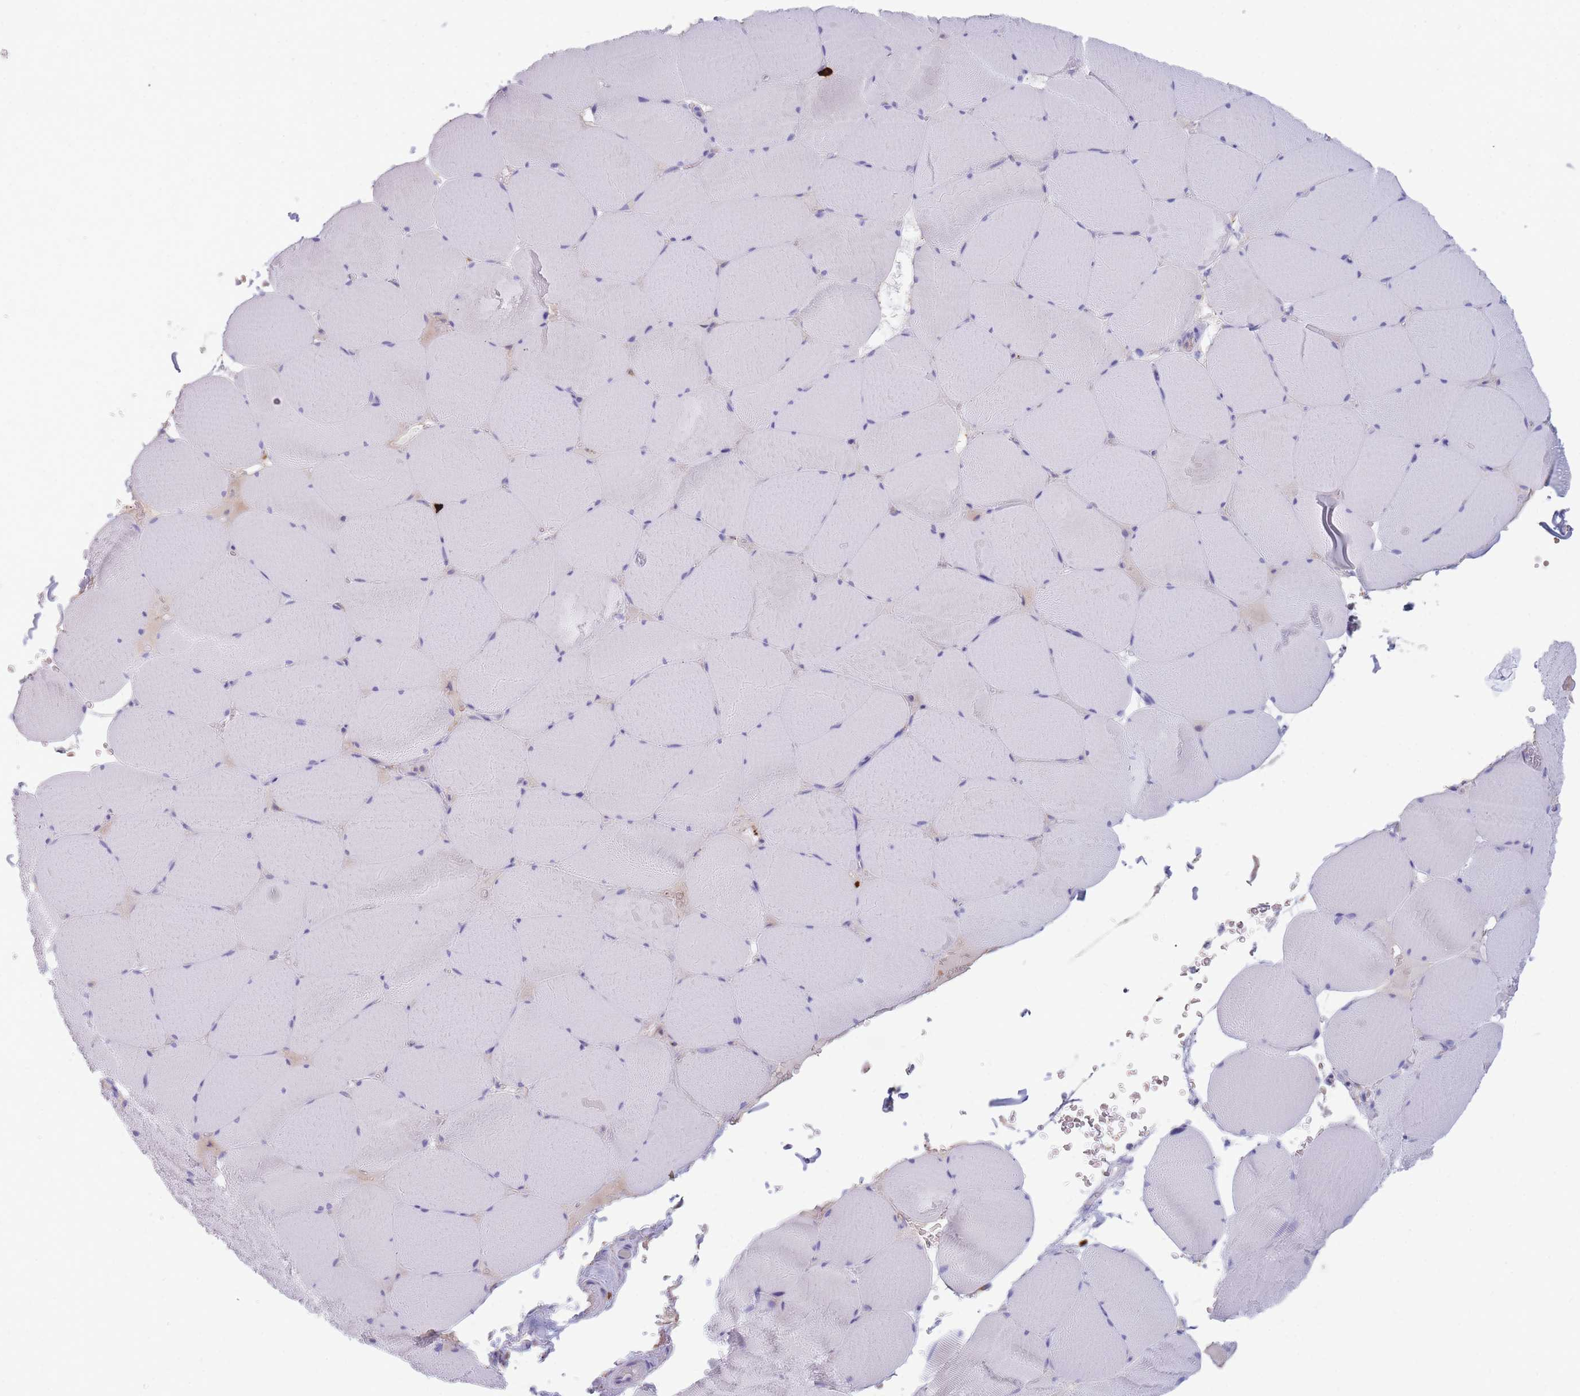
{"staining": {"intensity": "negative", "quantity": "none", "location": "none"}, "tissue": "skeletal muscle", "cell_type": "Myocytes", "image_type": "normal", "snomed": [{"axis": "morphology", "description": "Normal tissue, NOS"}, {"axis": "topography", "description": "Skeletal muscle"}, {"axis": "topography", "description": "Head-Neck"}], "caption": "Myocytes are negative for protein expression in normal human skeletal muscle. (DAB immunohistochemistry, high magnification).", "gene": "TPSAB1", "patient": {"sex": "male", "age": 66}}